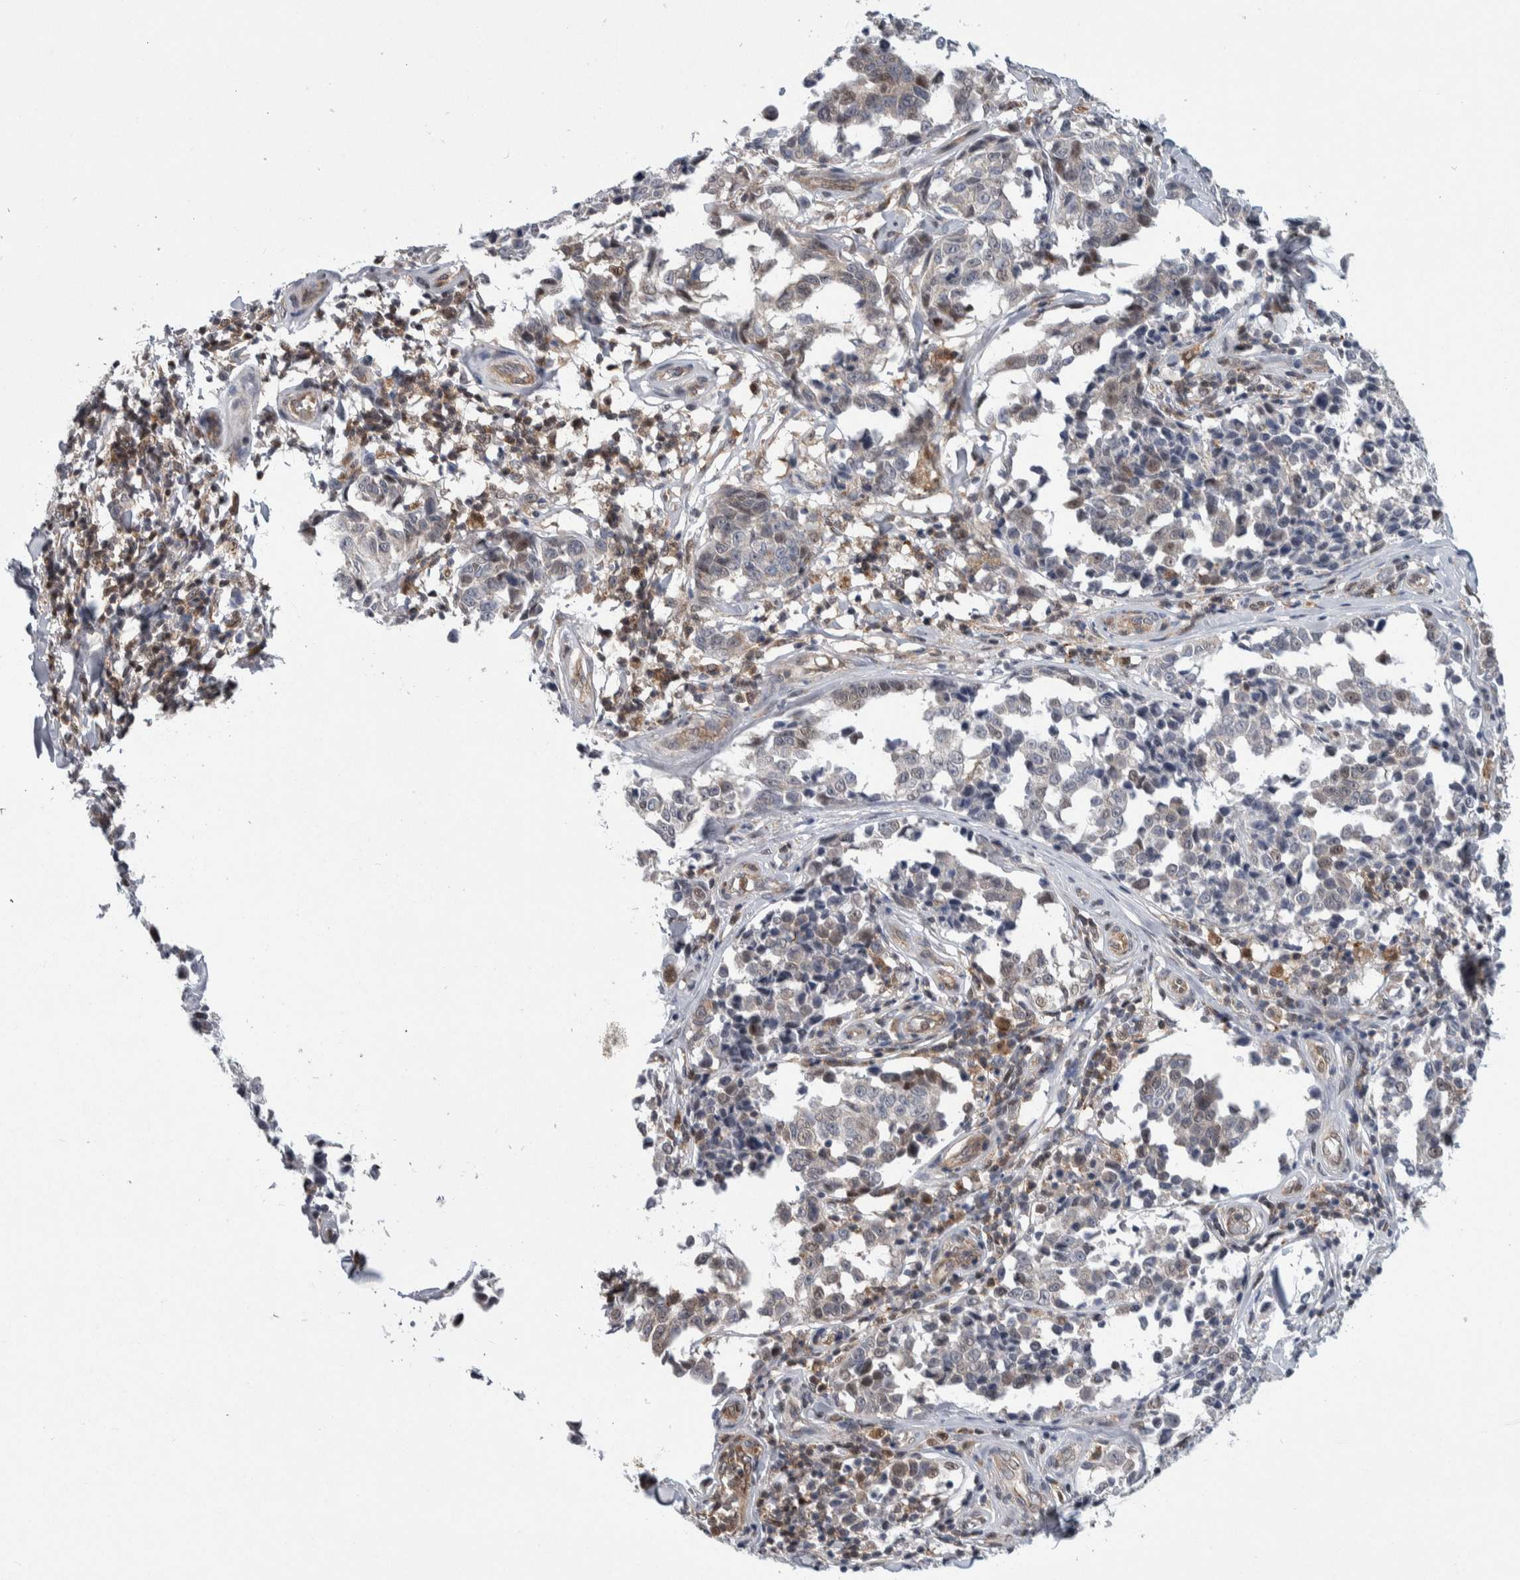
{"staining": {"intensity": "negative", "quantity": "none", "location": "none"}, "tissue": "melanoma", "cell_type": "Tumor cells", "image_type": "cancer", "snomed": [{"axis": "morphology", "description": "Malignant melanoma, NOS"}, {"axis": "topography", "description": "Skin"}], "caption": "This is an IHC image of malignant melanoma. There is no staining in tumor cells.", "gene": "PTPA", "patient": {"sex": "female", "age": 64}}